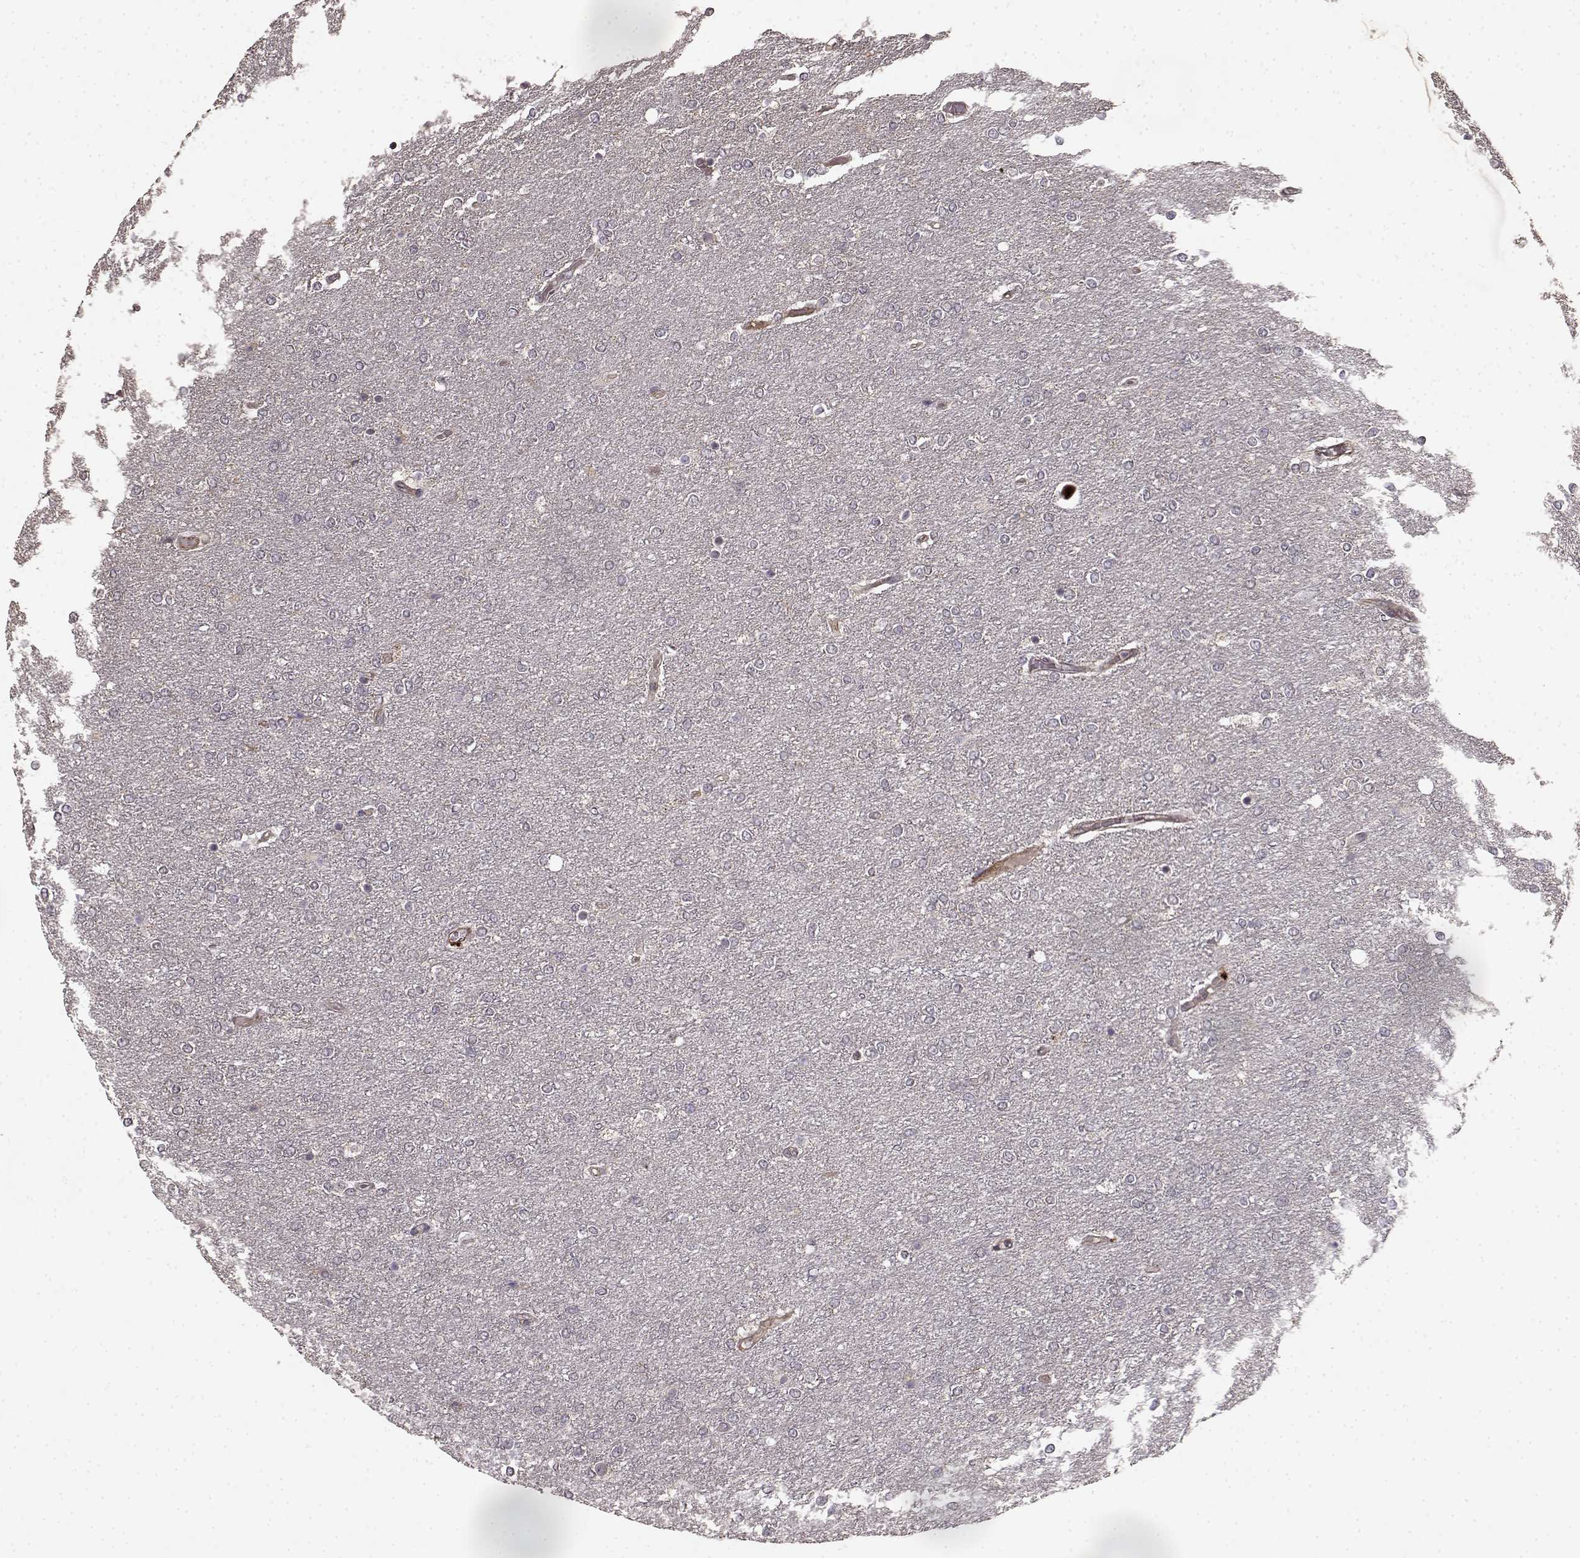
{"staining": {"intensity": "negative", "quantity": "none", "location": "none"}, "tissue": "glioma", "cell_type": "Tumor cells", "image_type": "cancer", "snomed": [{"axis": "morphology", "description": "Glioma, malignant, High grade"}, {"axis": "topography", "description": "Brain"}], "caption": "Immunohistochemistry (IHC) histopathology image of neoplastic tissue: glioma stained with DAB demonstrates no significant protein staining in tumor cells.", "gene": "BACH2", "patient": {"sex": "female", "age": 61}}